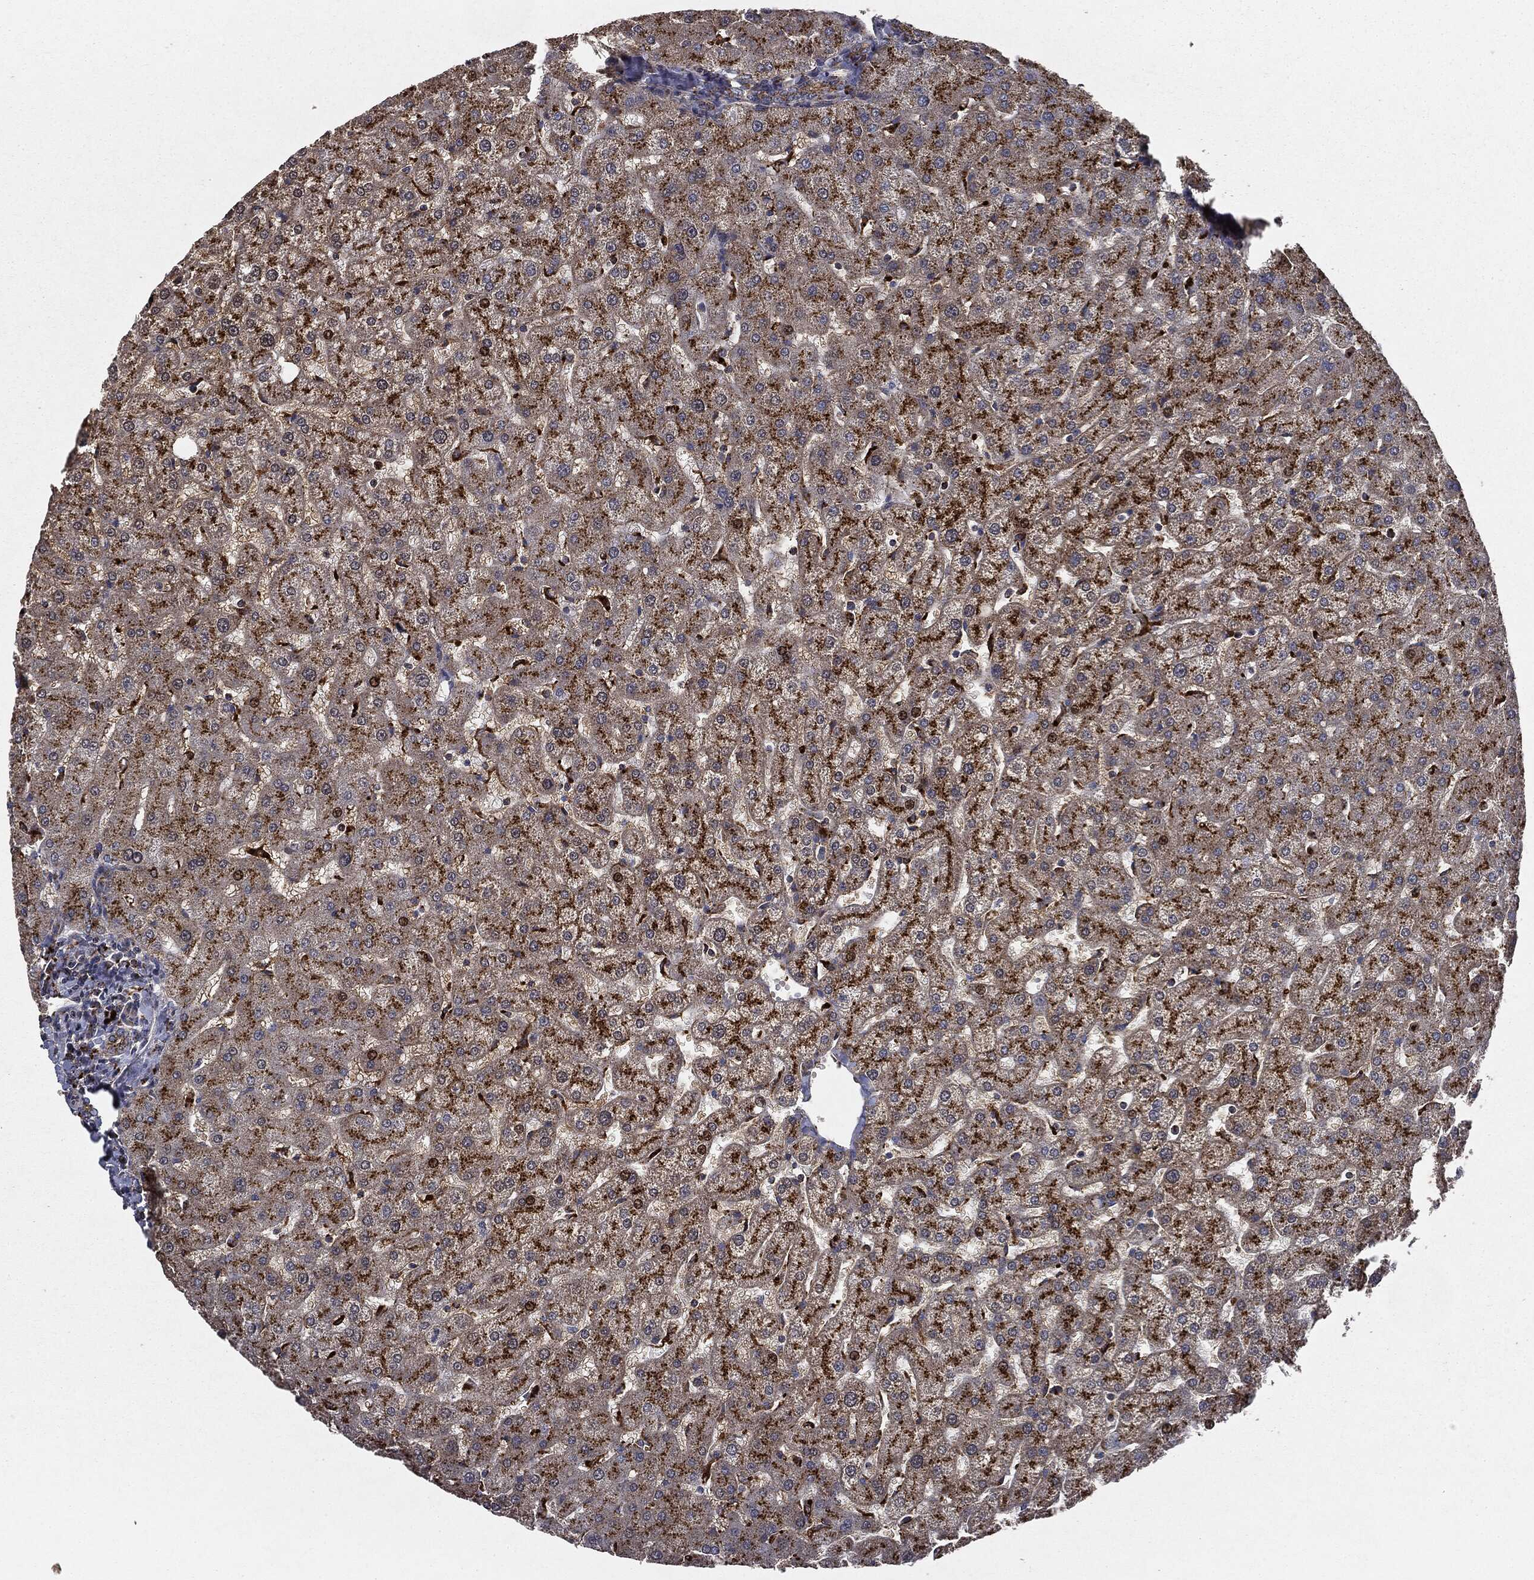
{"staining": {"intensity": "strong", "quantity": ">75%", "location": "cytoplasmic/membranous"}, "tissue": "liver", "cell_type": "Cholangiocytes", "image_type": "normal", "snomed": [{"axis": "morphology", "description": "Normal tissue, NOS"}, {"axis": "topography", "description": "Liver"}], "caption": "Cholangiocytes show high levels of strong cytoplasmic/membranous expression in approximately >75% of cells in unremarkable human liver.", "gene": "CTSA", "patient": {"sex": "female", "age": 50}}